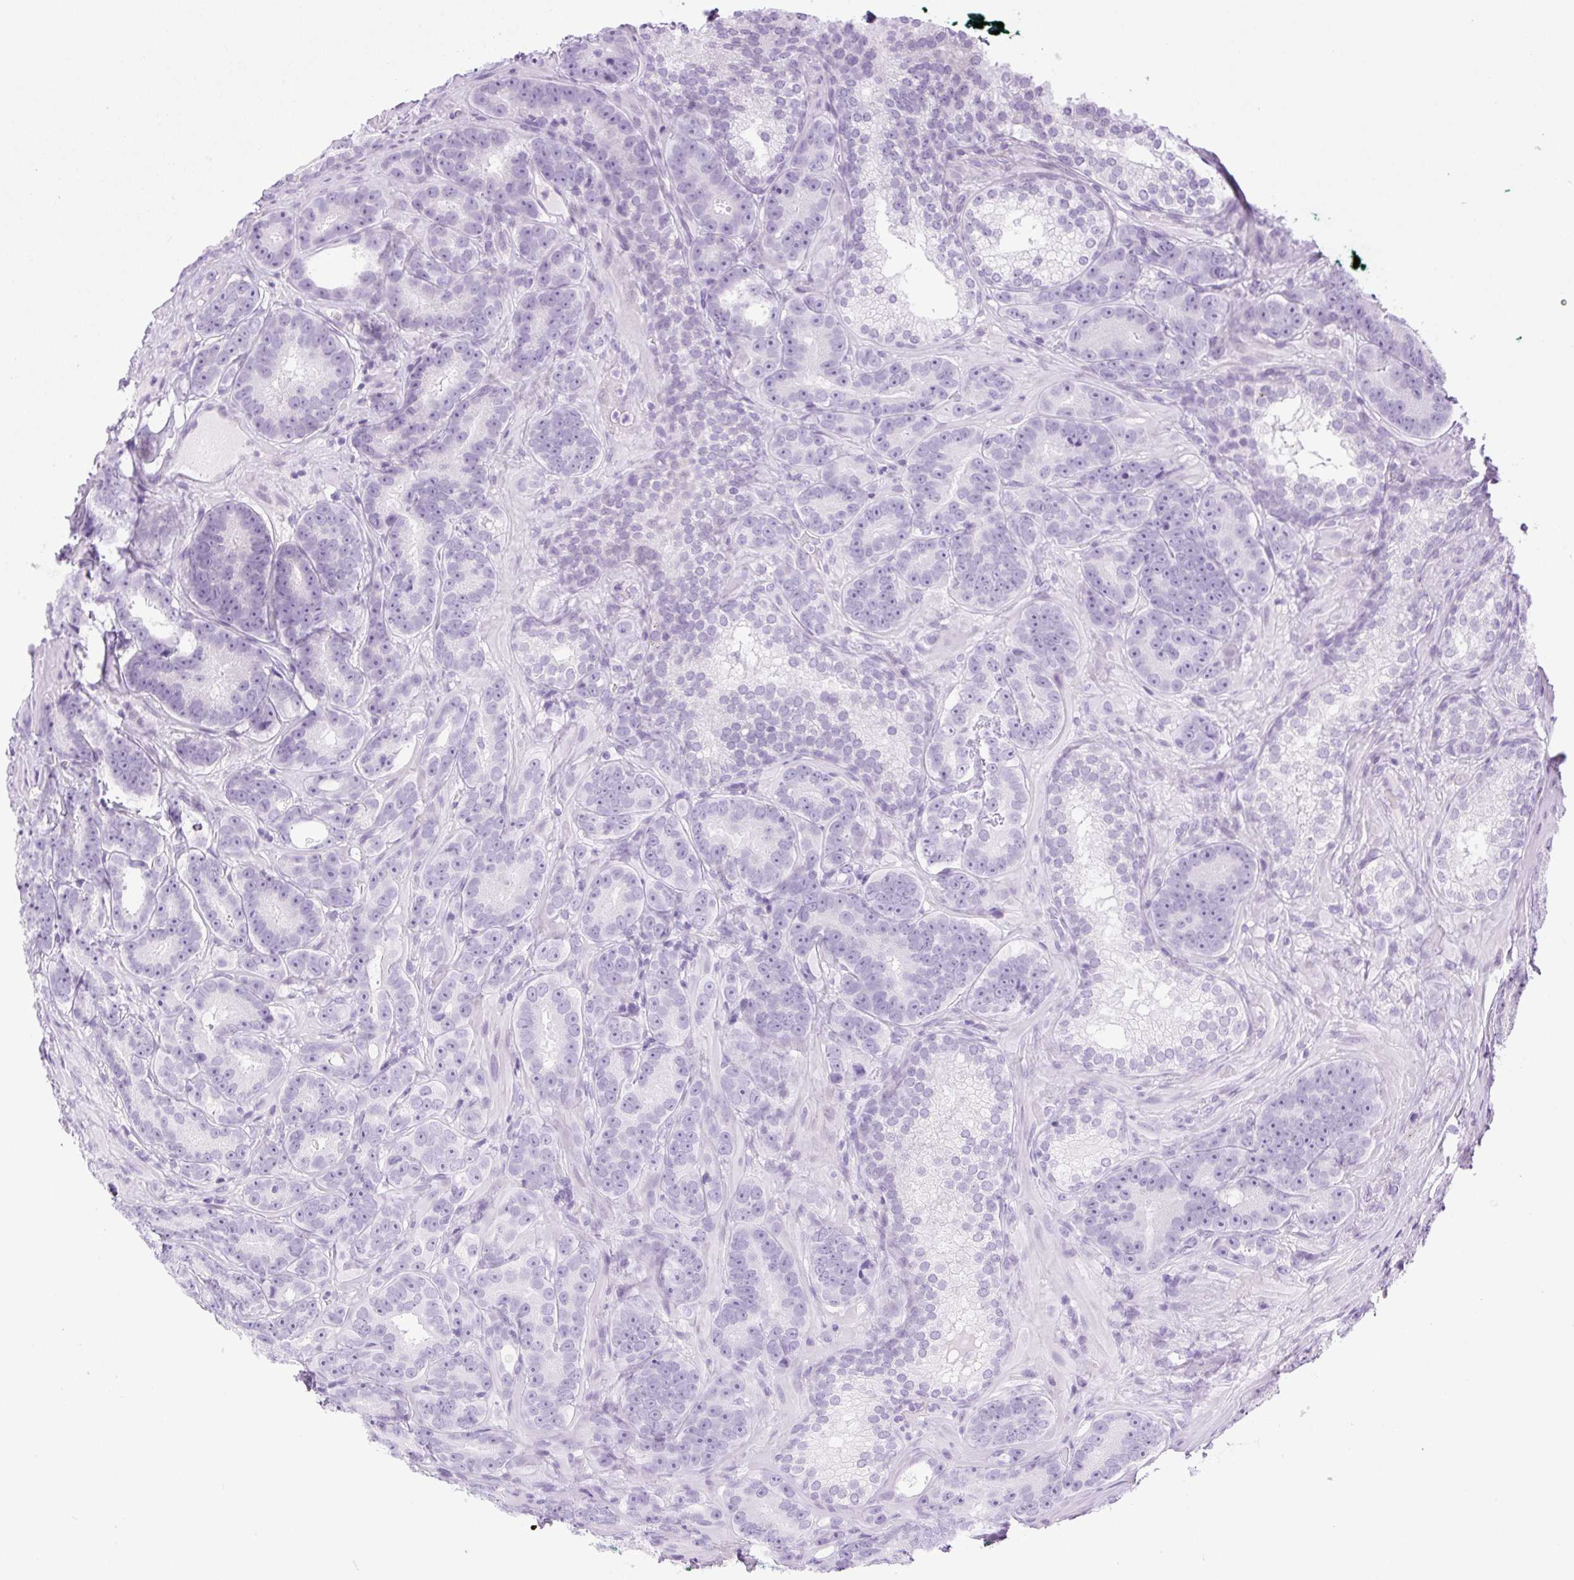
{"staining": {"intensity": "negative", "quantity": "none", "location": "none"}, "tissue": "prostate cancer", "cell_type": "Tumor cells", "image_type": "cancer", "snomed": [{"axis": "morphology", "description": "Adenocarcinoma, Low grade"}, {"axis": "topography", "description": "Prostate"}], "caption": "Histopathology image shows no significant protein positivity in tumor cells of prostate cancer (low-grade adenocarcinoma).", "gene": "SPRR4", "patient": {"sex": "male", "age": 62}}